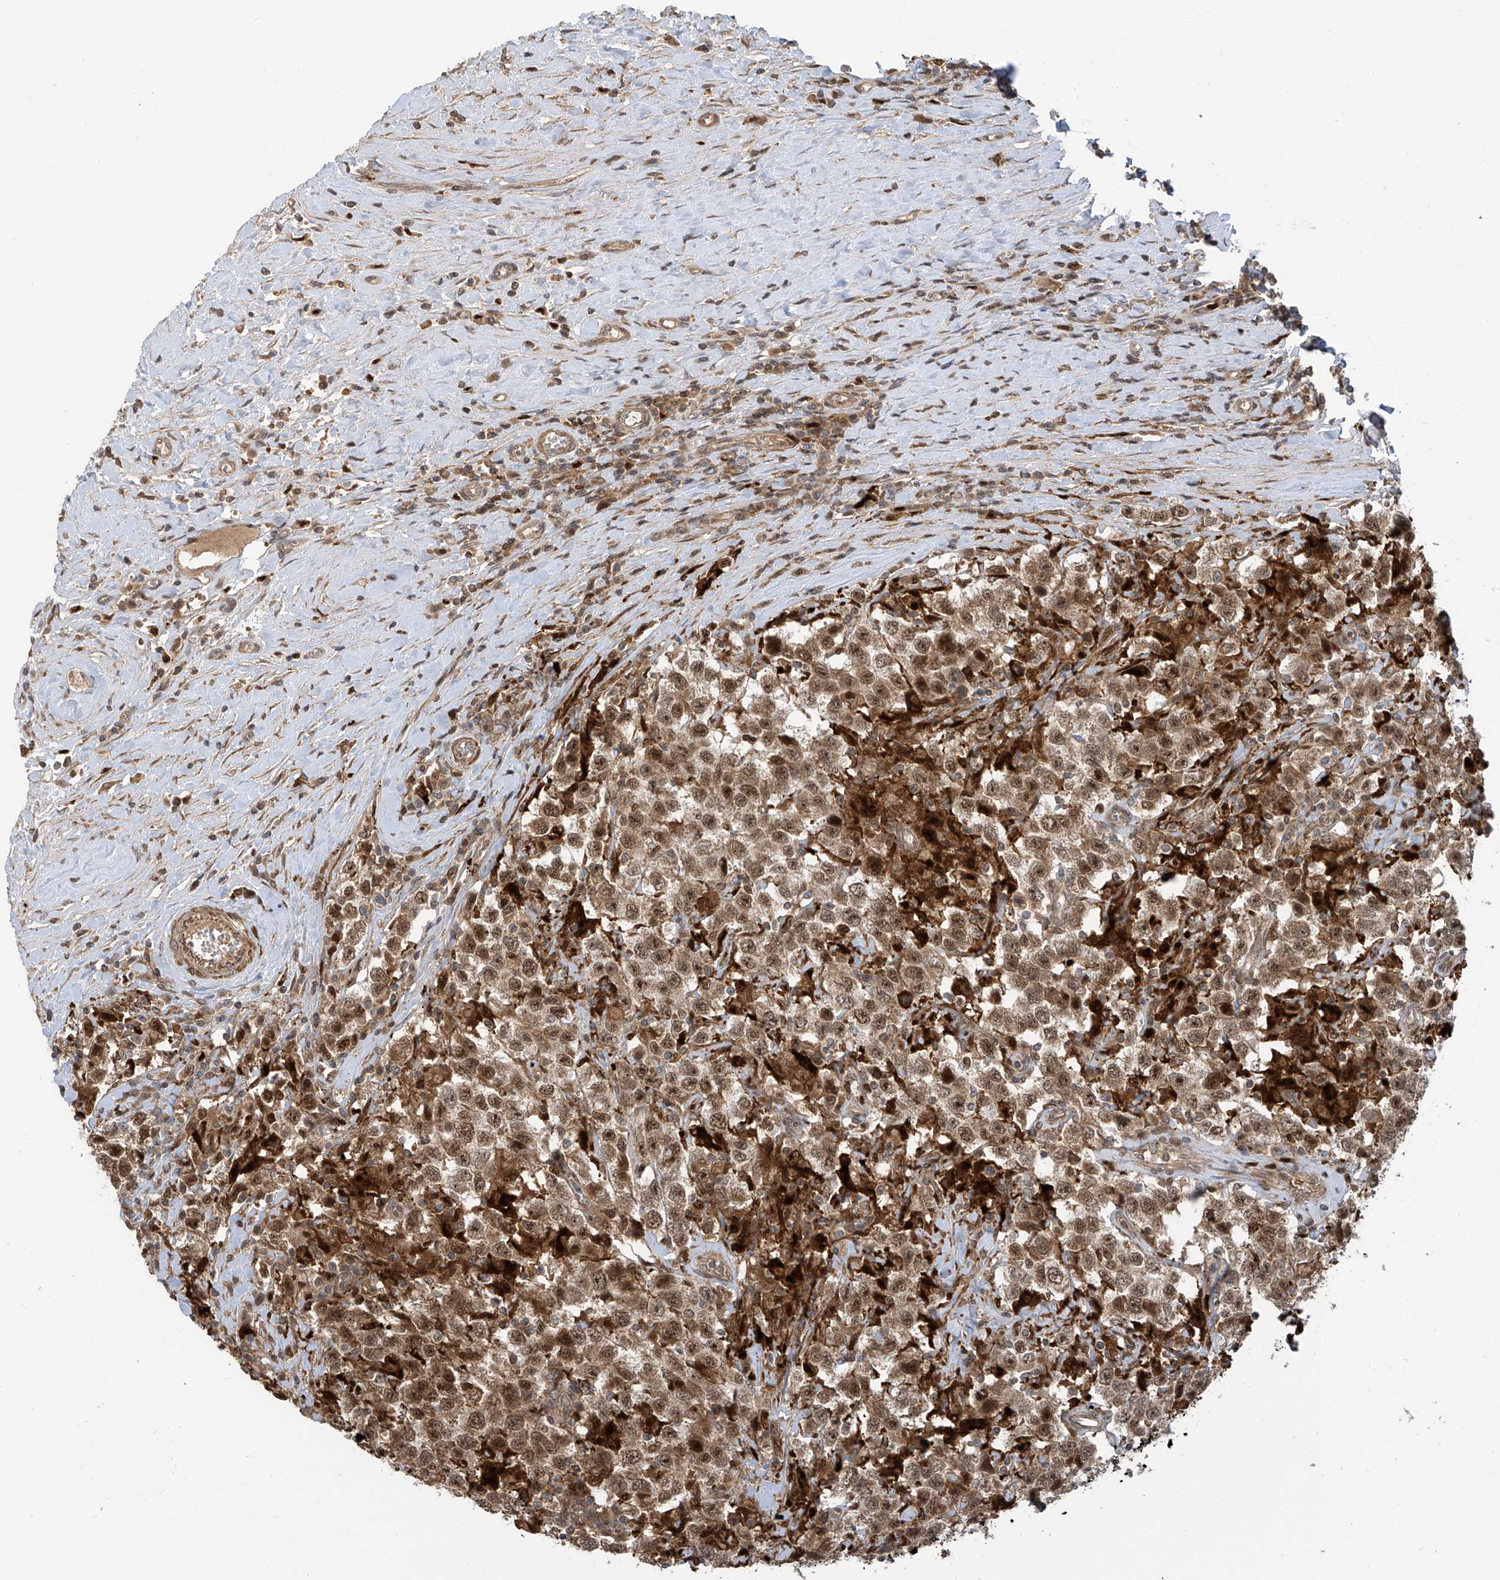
{"staining": {"intensity": "moderate", "quantity": ">75%", "location": "cytoplasmic/membranous,nuclear"}, "tissue": "testis cancer", "cell_type": "Tumor cells", "image_type": "cancer", "snomed": [{"axis": "morphology", "description": "Seminoma, NOS"}, {"axis": "topography", "description": "Testis"}], "caption": "Testis cancer (seminoma) stained with DAB immunohistochemistry (IHC) shows medium levels of moderate cytoplasmic/membranous and nuclear staining in about >75% of tumor cells.", "gene": "ATAD2B", "patient": {"sex": "male", "age": 41}}